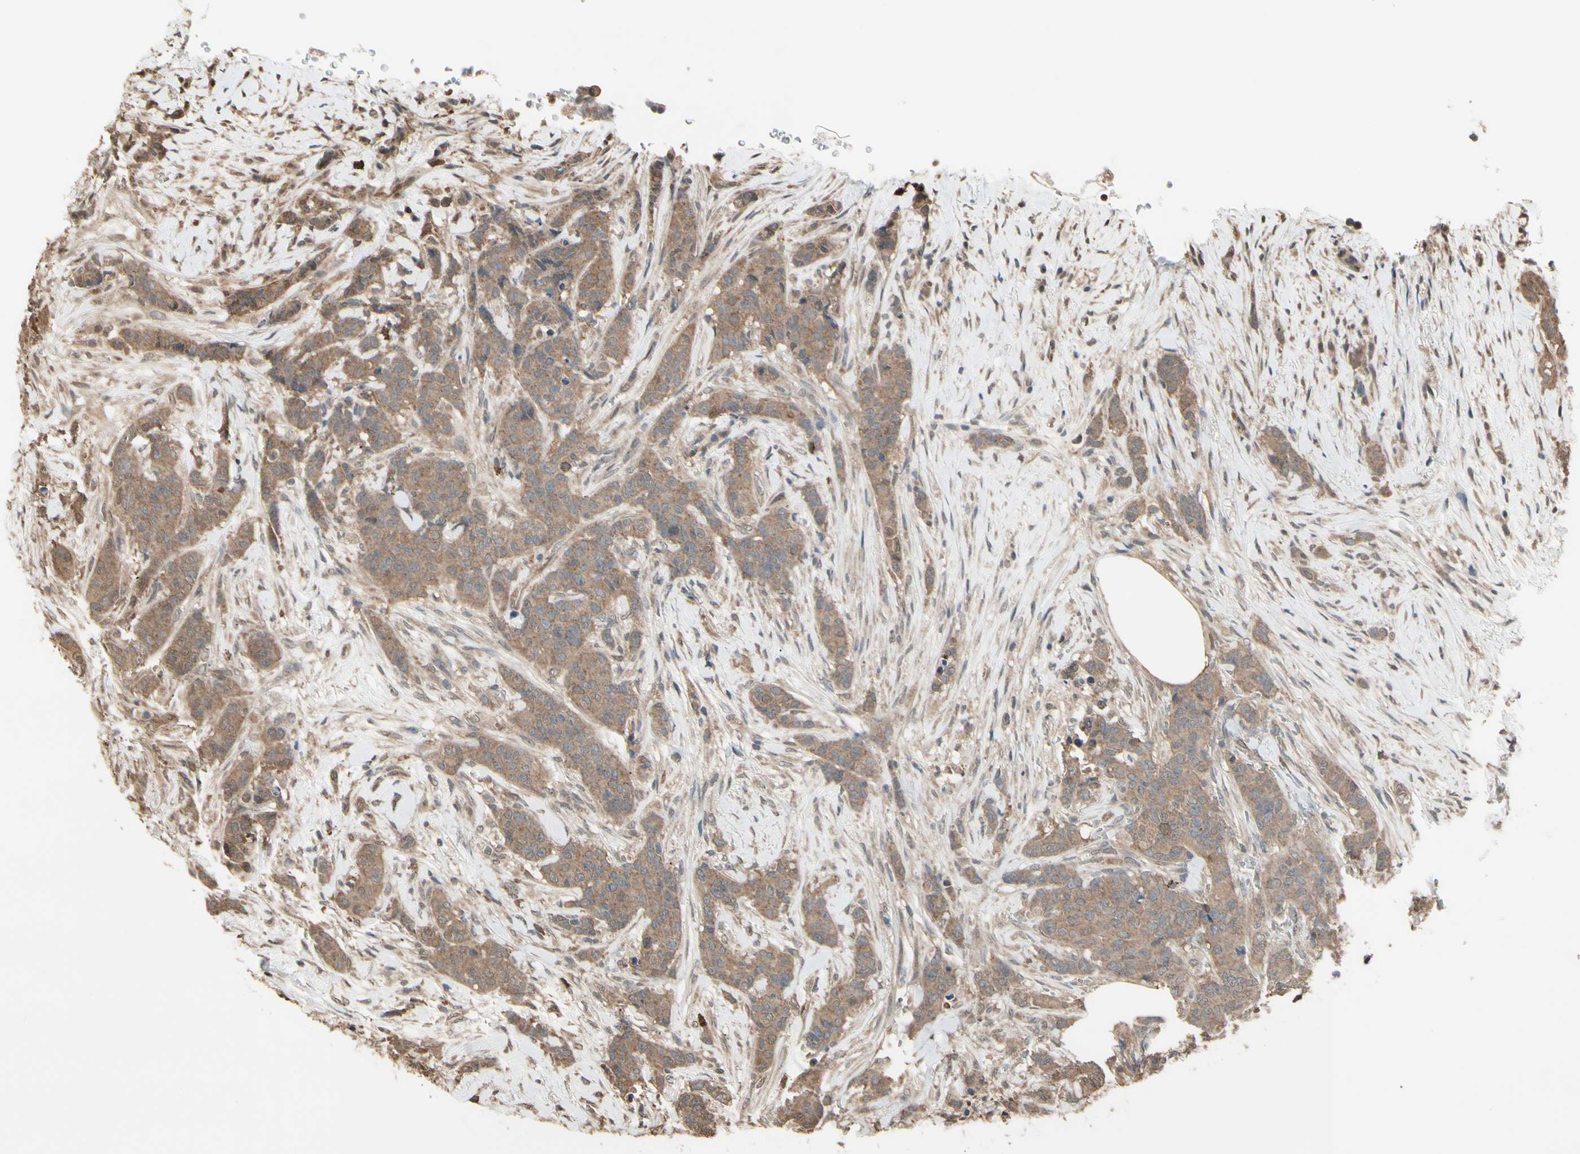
{"staining": {"intensity": "moderate", "quantity": ">75%", "location": "cytoplasmic/membranous"}, "tissue": "breast cancer", "cell_type": "Tumor cells", "image_type": "cancer", "snomed": [{"axis": "morphology", "description": "Duct carcinoma"}, {"axis": "topography", "description": "Breast"}], "caption": "A brown stain labels moderate cytoplasmic/membranous expression of a protein in human breast cancer tumor cells.", "gene": "PNPLA7", "patient": {"sex": "female", "age": 40}}